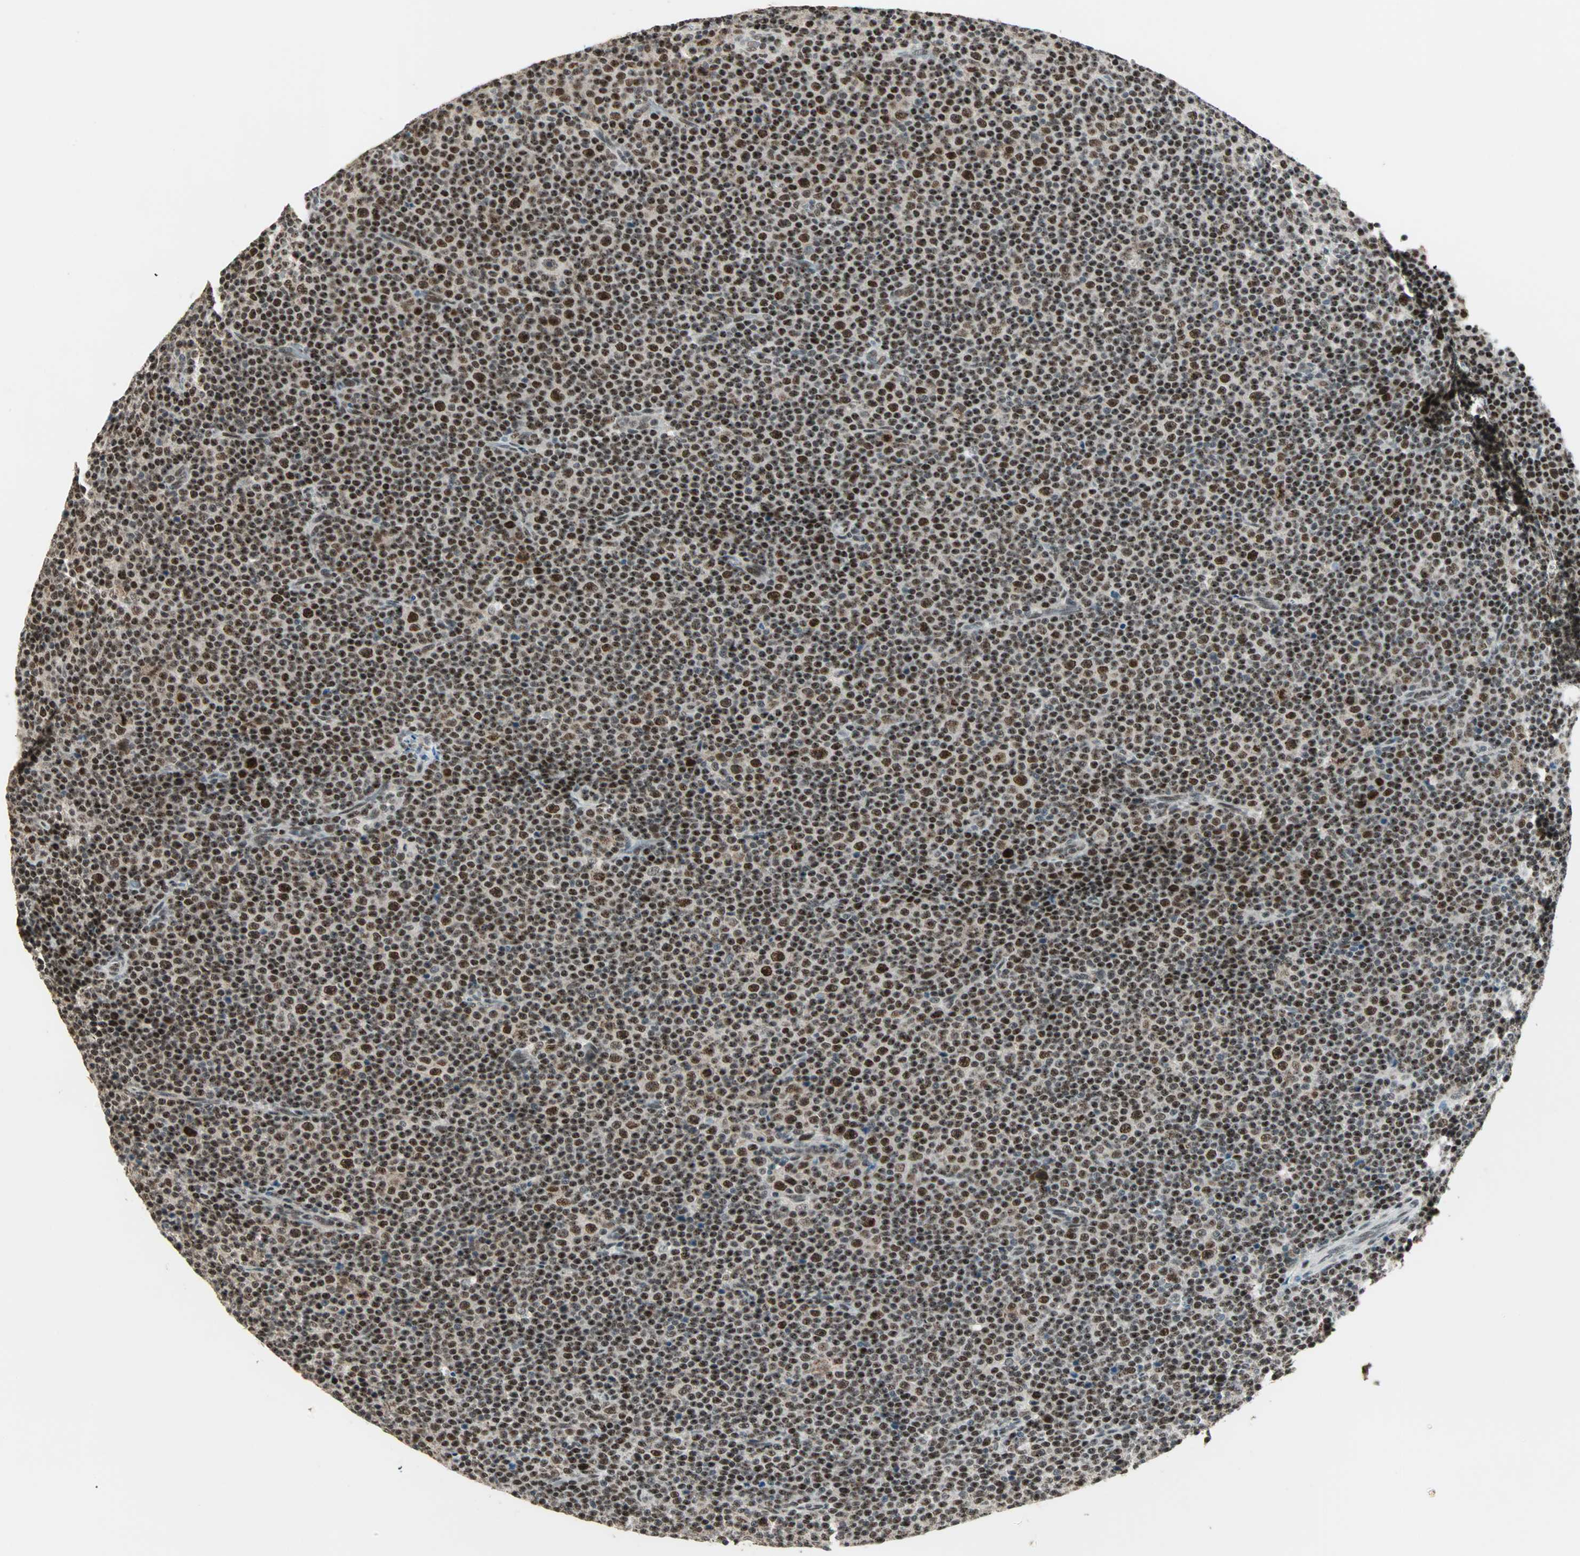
{"staining": {"intensity": "strong", "quantity": ">75%", "location": "nuclear"}, "tissue": "lymphoma", "cell_type": "Tumor cells", "image_type": "cancer", "snomed": [{"axis": "morphology", "description": "Malignant lymphoma, non-Hodgkin's type, Low grade"}, {"axis": "topography", "description": "Lymph node"}], "caption": "Lymphoma stained with DAB immunohistochemistry (IHC) demonstrates high levels of strong nuclear positivity in about >75% of tumor cells. The staining is performed using DAB (3,3'-diaminobenzidine) brown chromogen to label protein expression. The nuclei are counter-stained blue using hematoxylin.", "gene": "MDC1", "patient": {"sex": "female", "age": 67}}